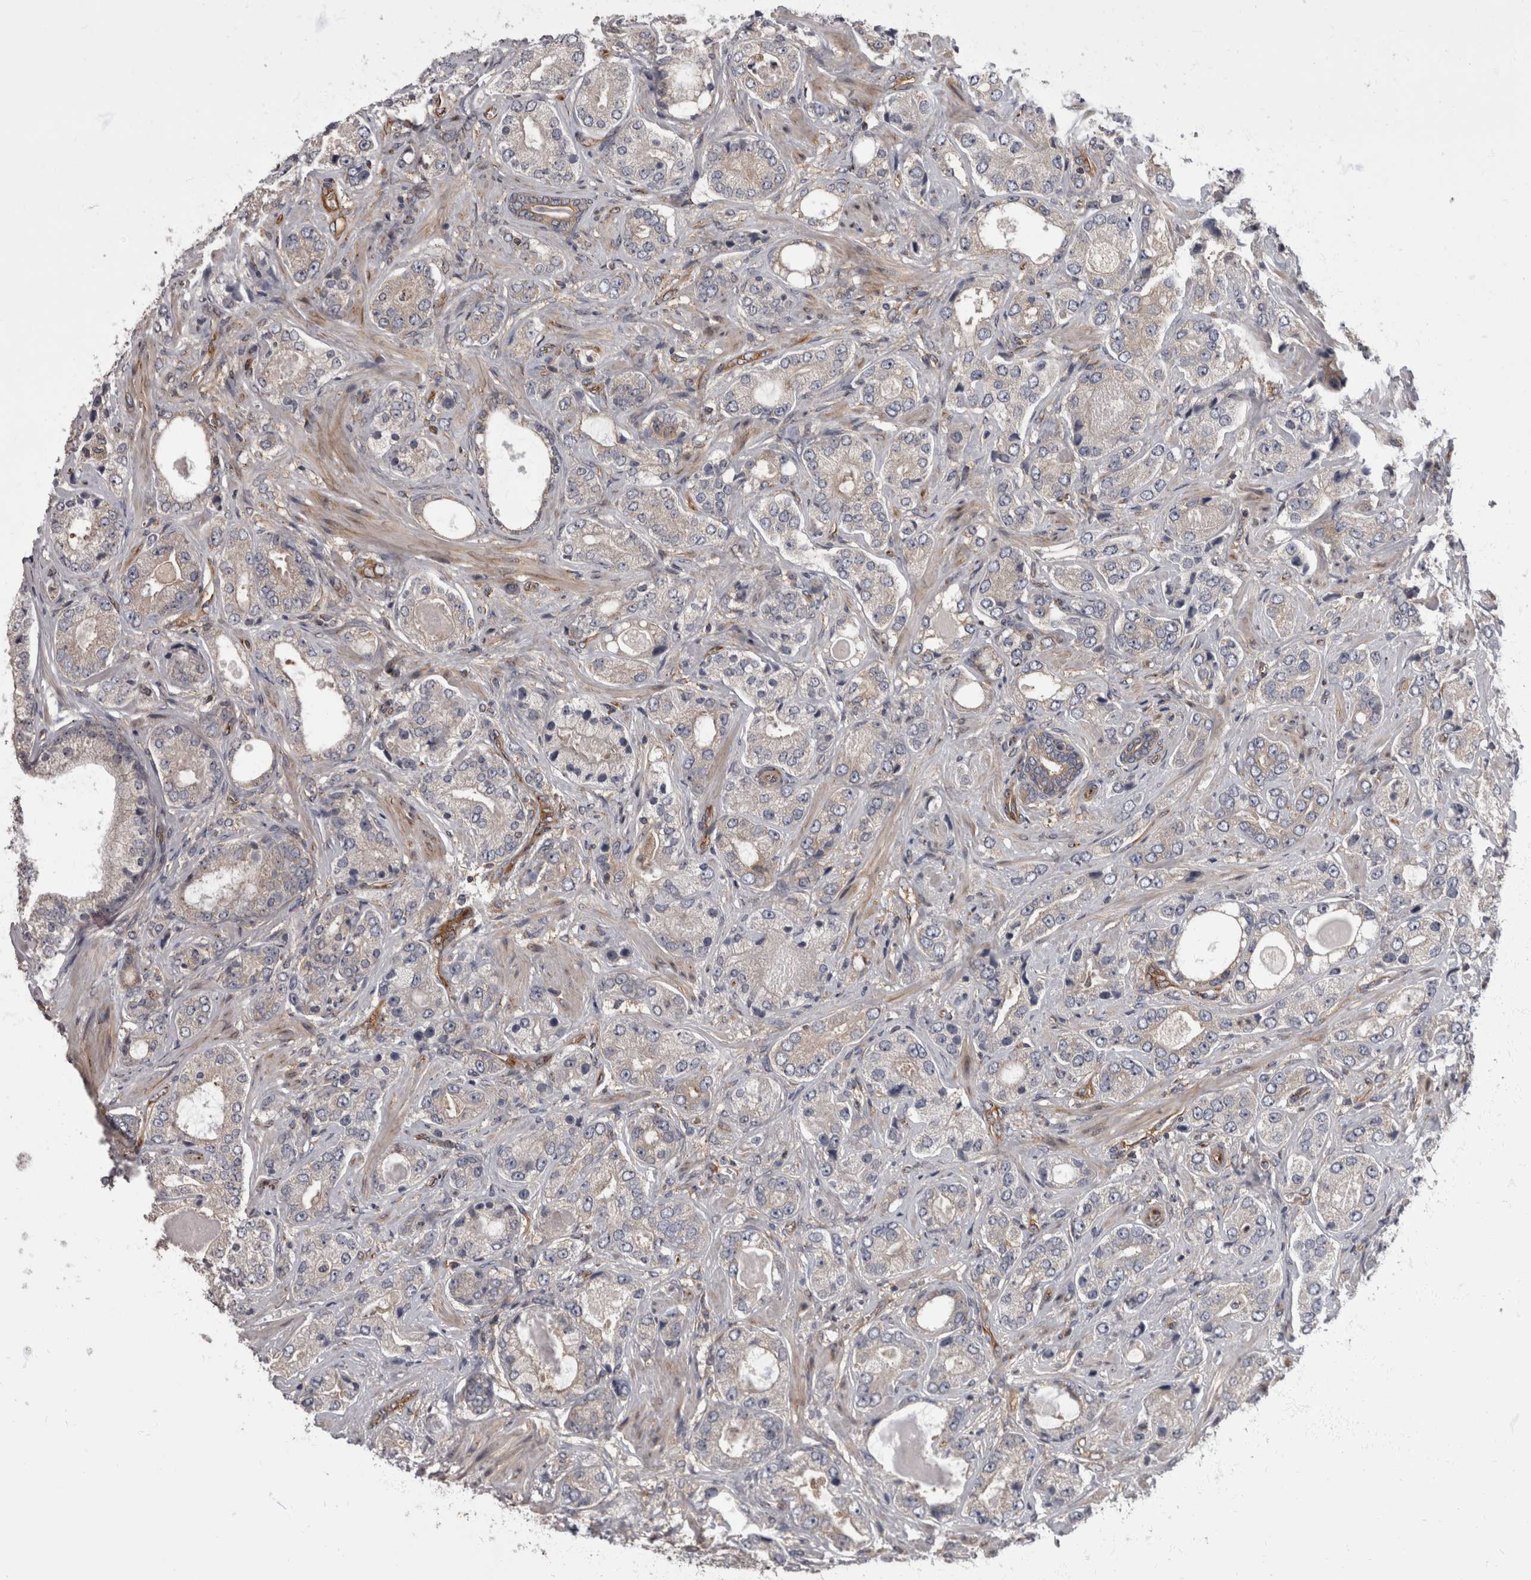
{"staining": {"intensity": "weak", "quantity": "<25%", "location": "cytoplasmic/membranous"}, "tissue": "prostate cancer", "cell_type": "Tumor cells", "image_type": "cancer", "snomed": [{"axis": "morphology", "description": "Normal tissue, NOS"}, {"axis": "morphology", "description": "Adenocarcinoma, High grade"}, {"axis": "topography", "description": "Prostate"}, {"axis": "topography", "description": "Peripheral nerve tissue"}], "caption": "A high-resolution image shows immunohistochemistry (IHC) staining of prostate cancer (high-grade adenocarcinoma), which shows no significant expression in tumor cells.", "gene": "HOOK3", "patient": {"sex": "male", "age": 59}}